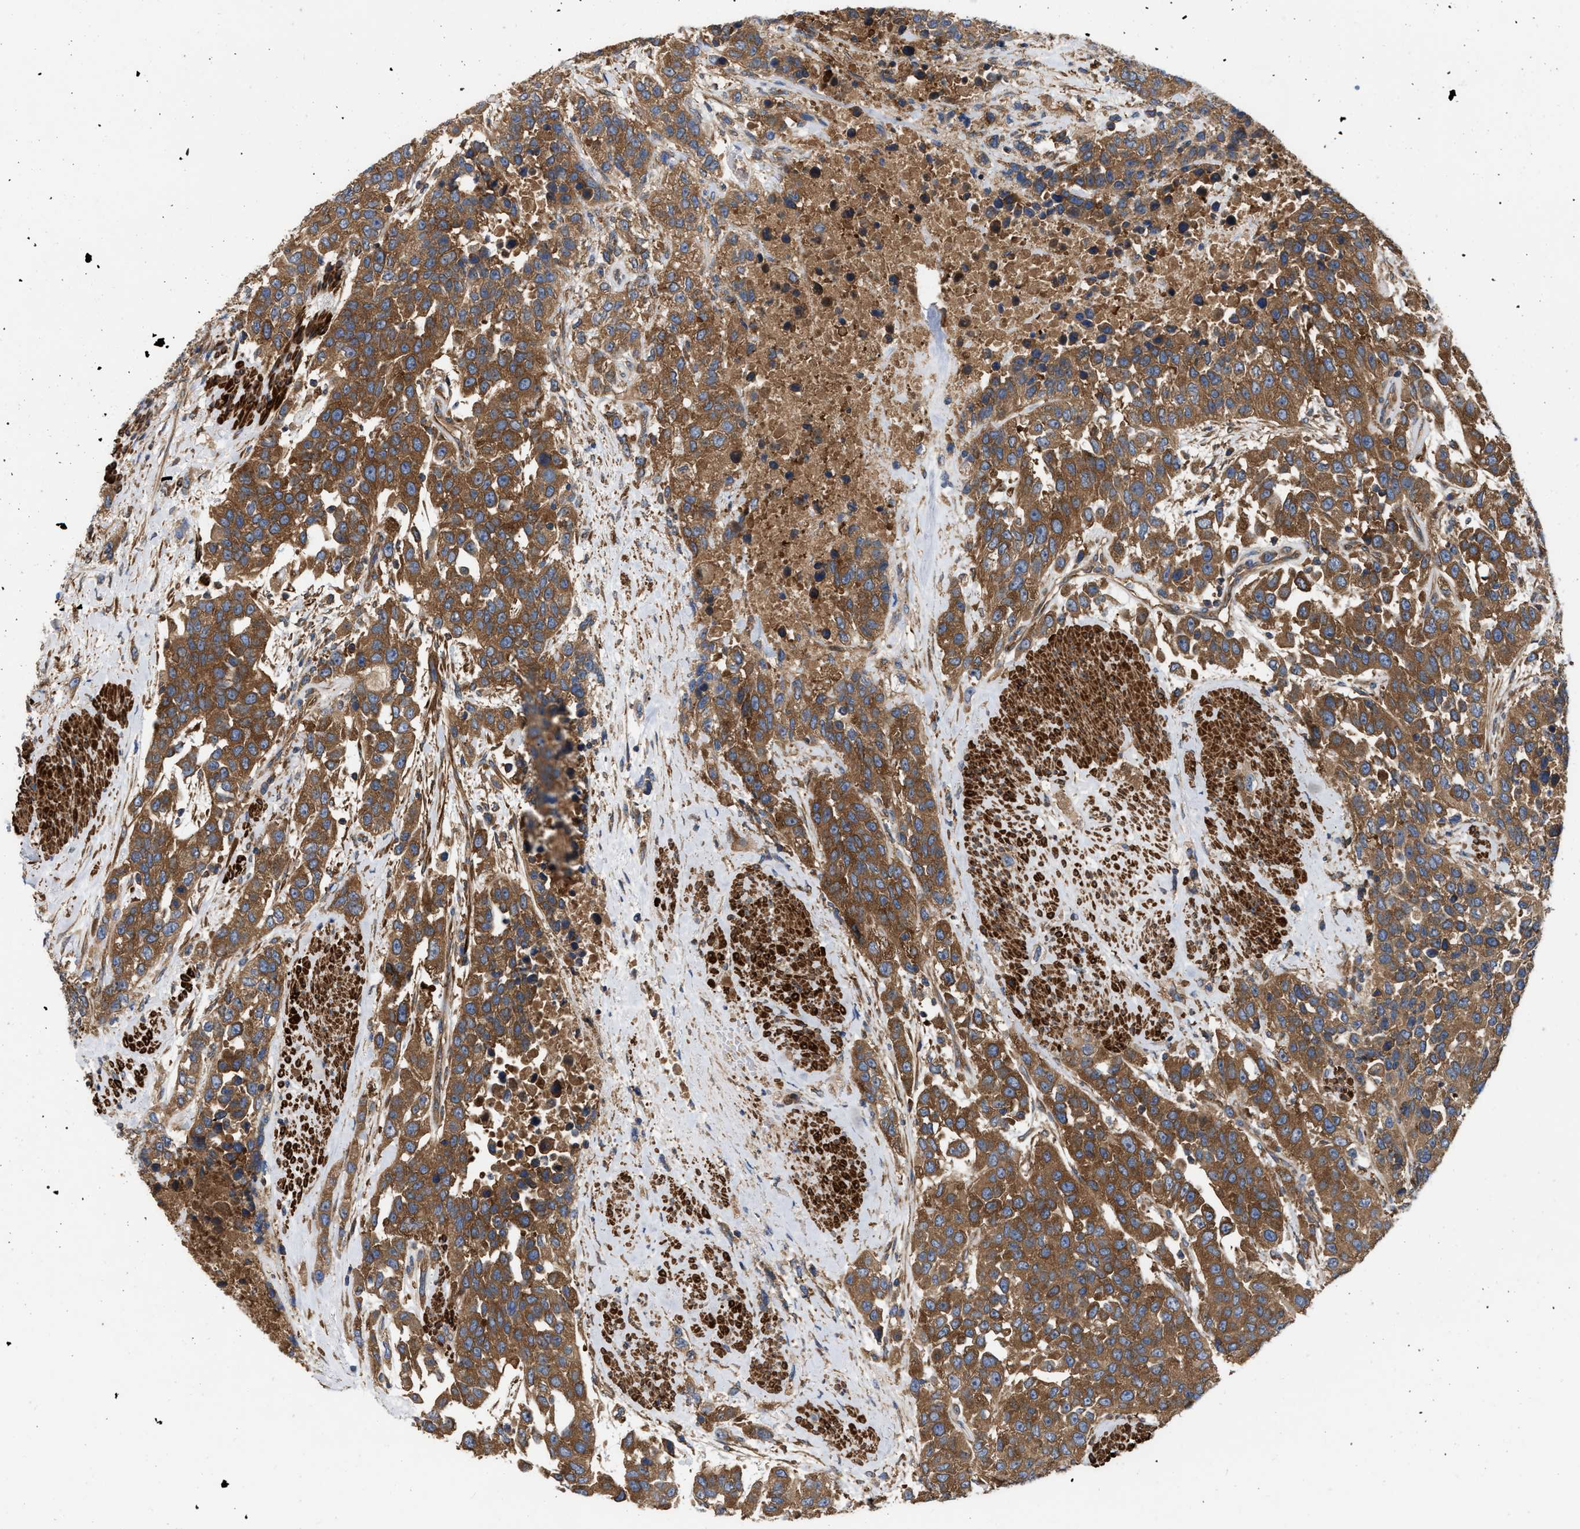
{"staining": {"intensity": "strong", "quantity": ">75%", "location": "cytoplasmic/membranous"}, "tissue": "urothelial cancer", "cell_type": "Tumor cells", "image_type": "cancer", "snomed": [{"axis": "morphology", "description": "Urothelial carcinoma, High grade"}, {"axis": "topography", "description": "Urinary bladder"}], "caption": "Urothelial carcinoma (high-grade) stained with a brown dye demonstrates strong cytoplasmic/membranous positive positivity in about >75% of tumor cells.", "gene": "RABEP1", "patient": {"sex": "female", "age": 80}}